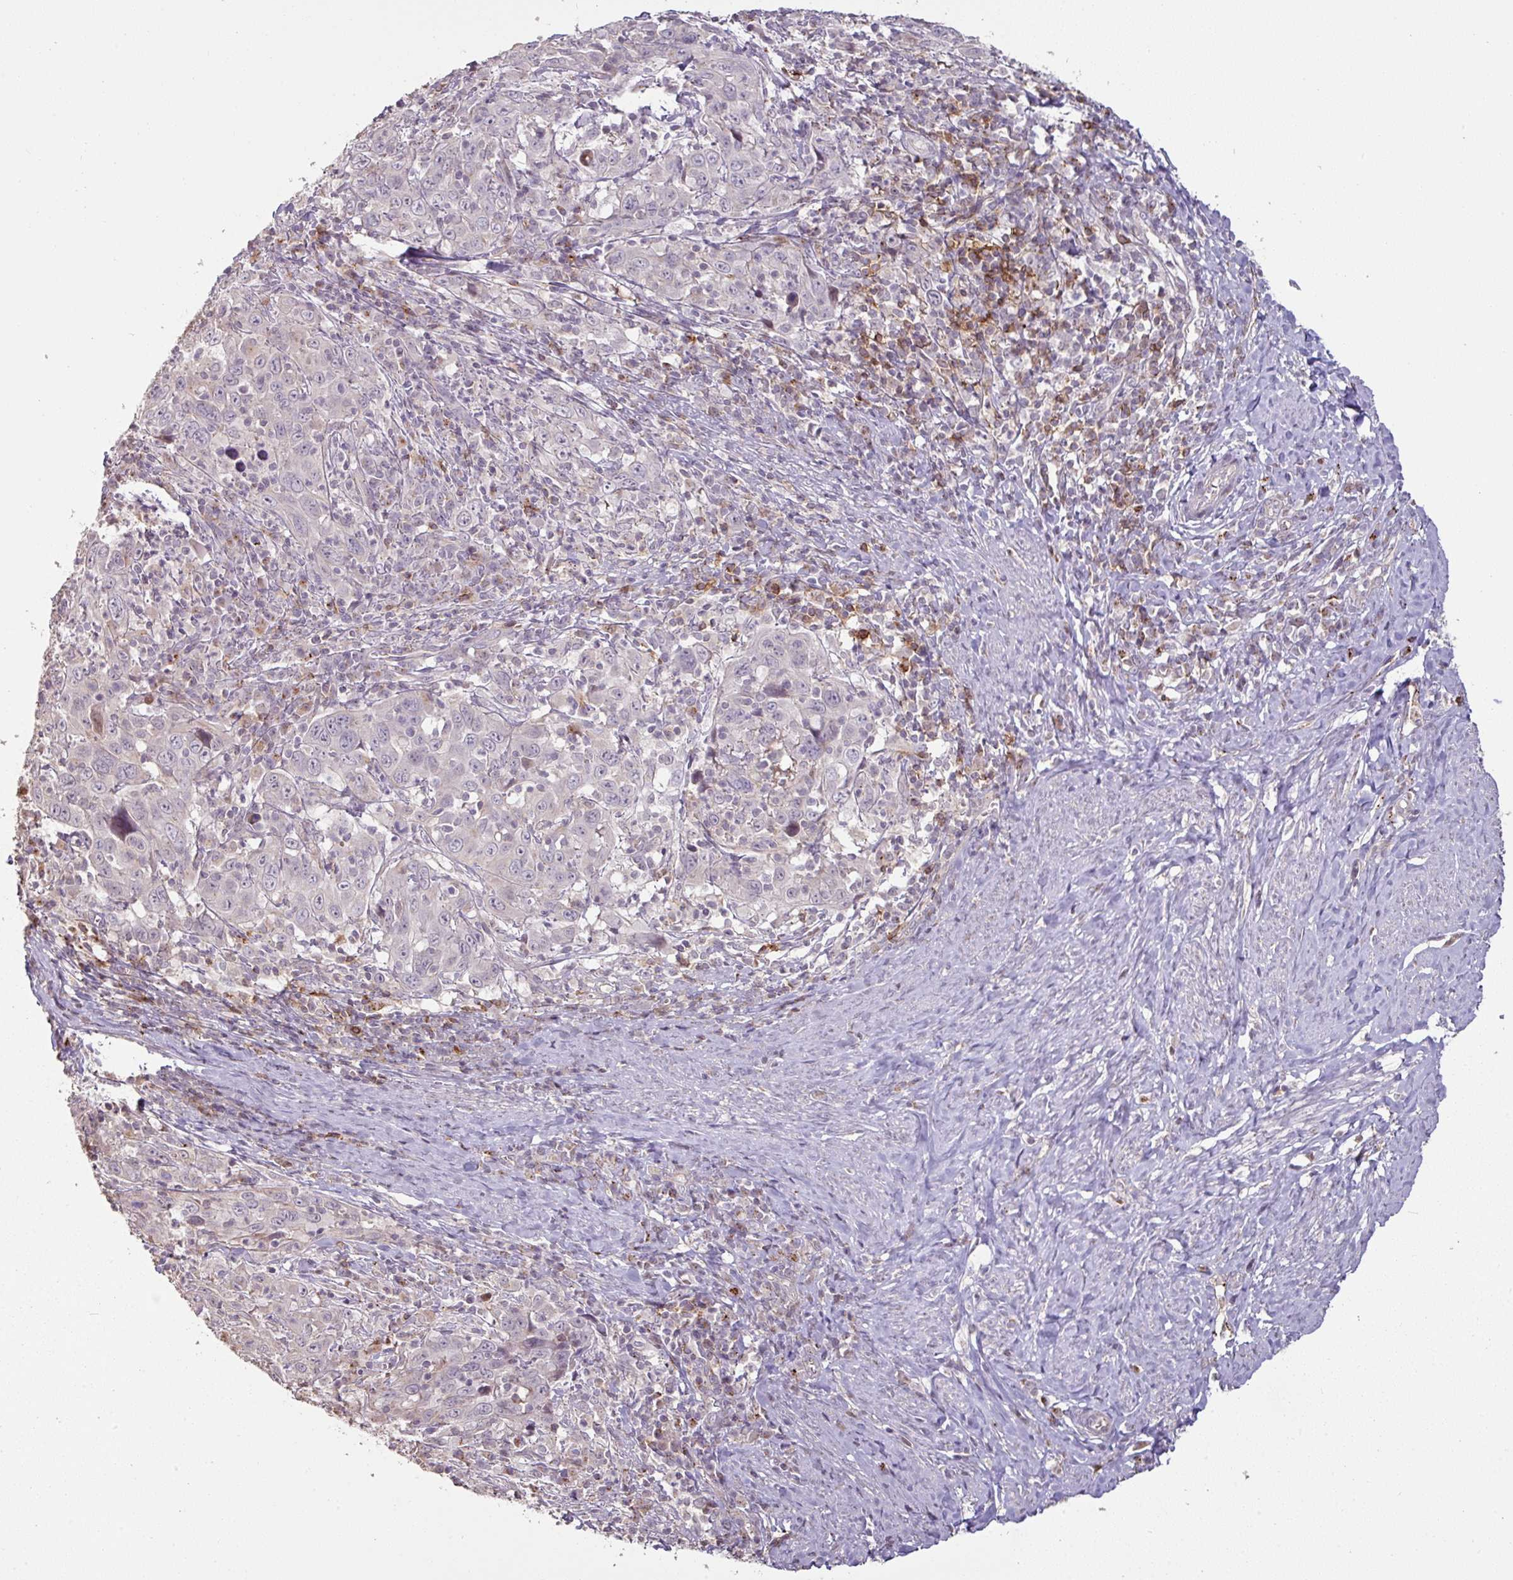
{"staining": {"intensity": "negative", "quantity": "none", "location": "none"}, "tissue": "cervical cancer", "cell_type": "Tumor cells", "image_type": "cancer", "snomed": [{"axis": "morphology", "description": "Squamous cell carcinoma, NOS"}, {"axis": "topography", "description": "Cervix"}], "caption": "Tumor cells are negative for brown protein staining in cervical cancer. Nuclei are stained in blue.", "gene": "CXCR5", "patient": {"sex": "female", "age": 46}}